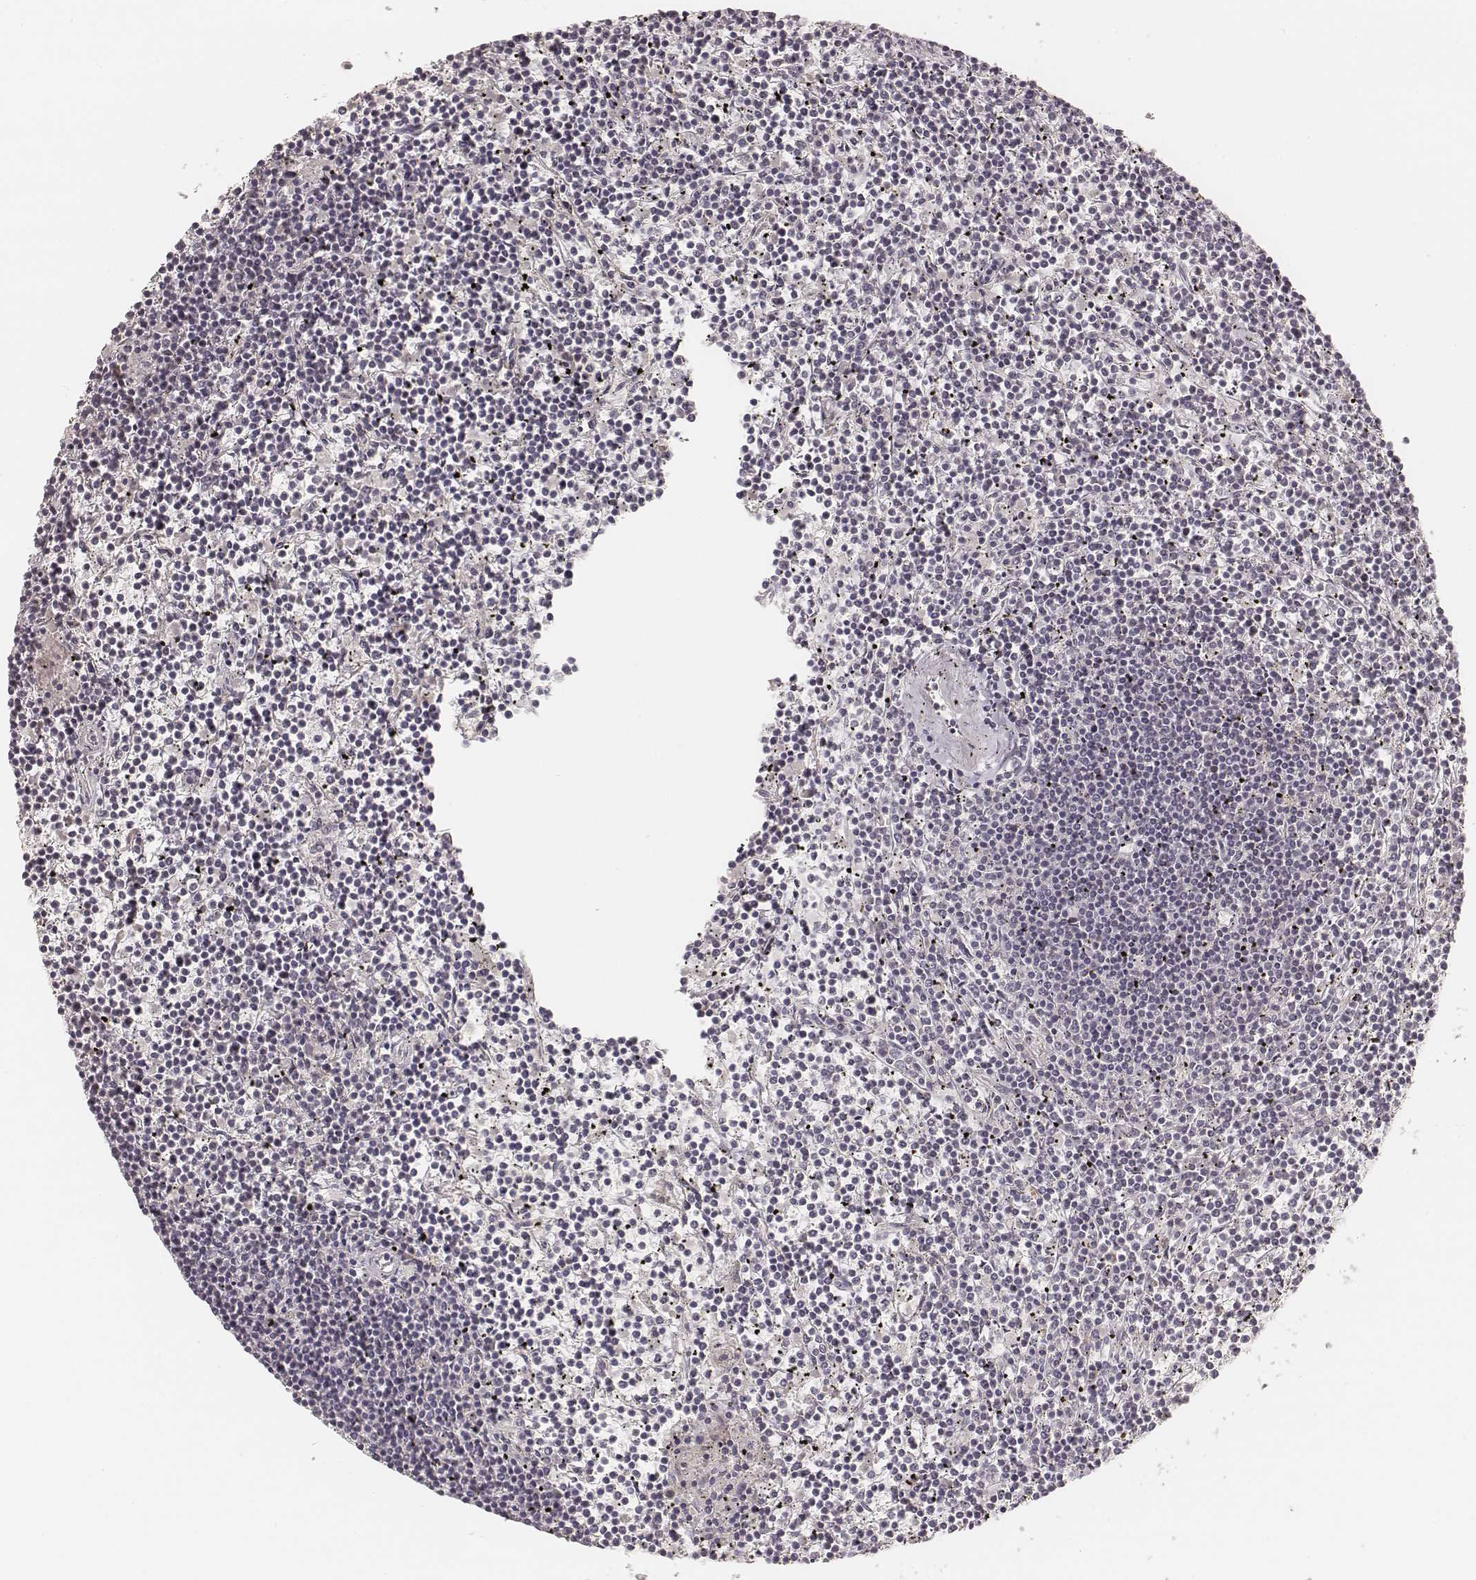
{"staining": {"intensity": "negative", "quantity": "none", "location": "none"}, "tissue": "lymphoma", "cell_type": "Tumor cells", "image_type": "cancer", "snomed": [{"axis": "morphology", "description": "Malignant lymphoma, non-Hodgkin's type, Low grade"}, {"axis": "topography", "description": "Spleen"}], "caption": "IHC micrograph of human lymphoma stained for a protein (brown), which reveals no staining in tumor cells. The staining was performed using DAB to visualize the protein expression in brown, while the nuclei were stained in blue with hematoxylin (Magnification: 20x).", "gene": "GORASP2", "patient": {"sex": "female", "age": 19}}